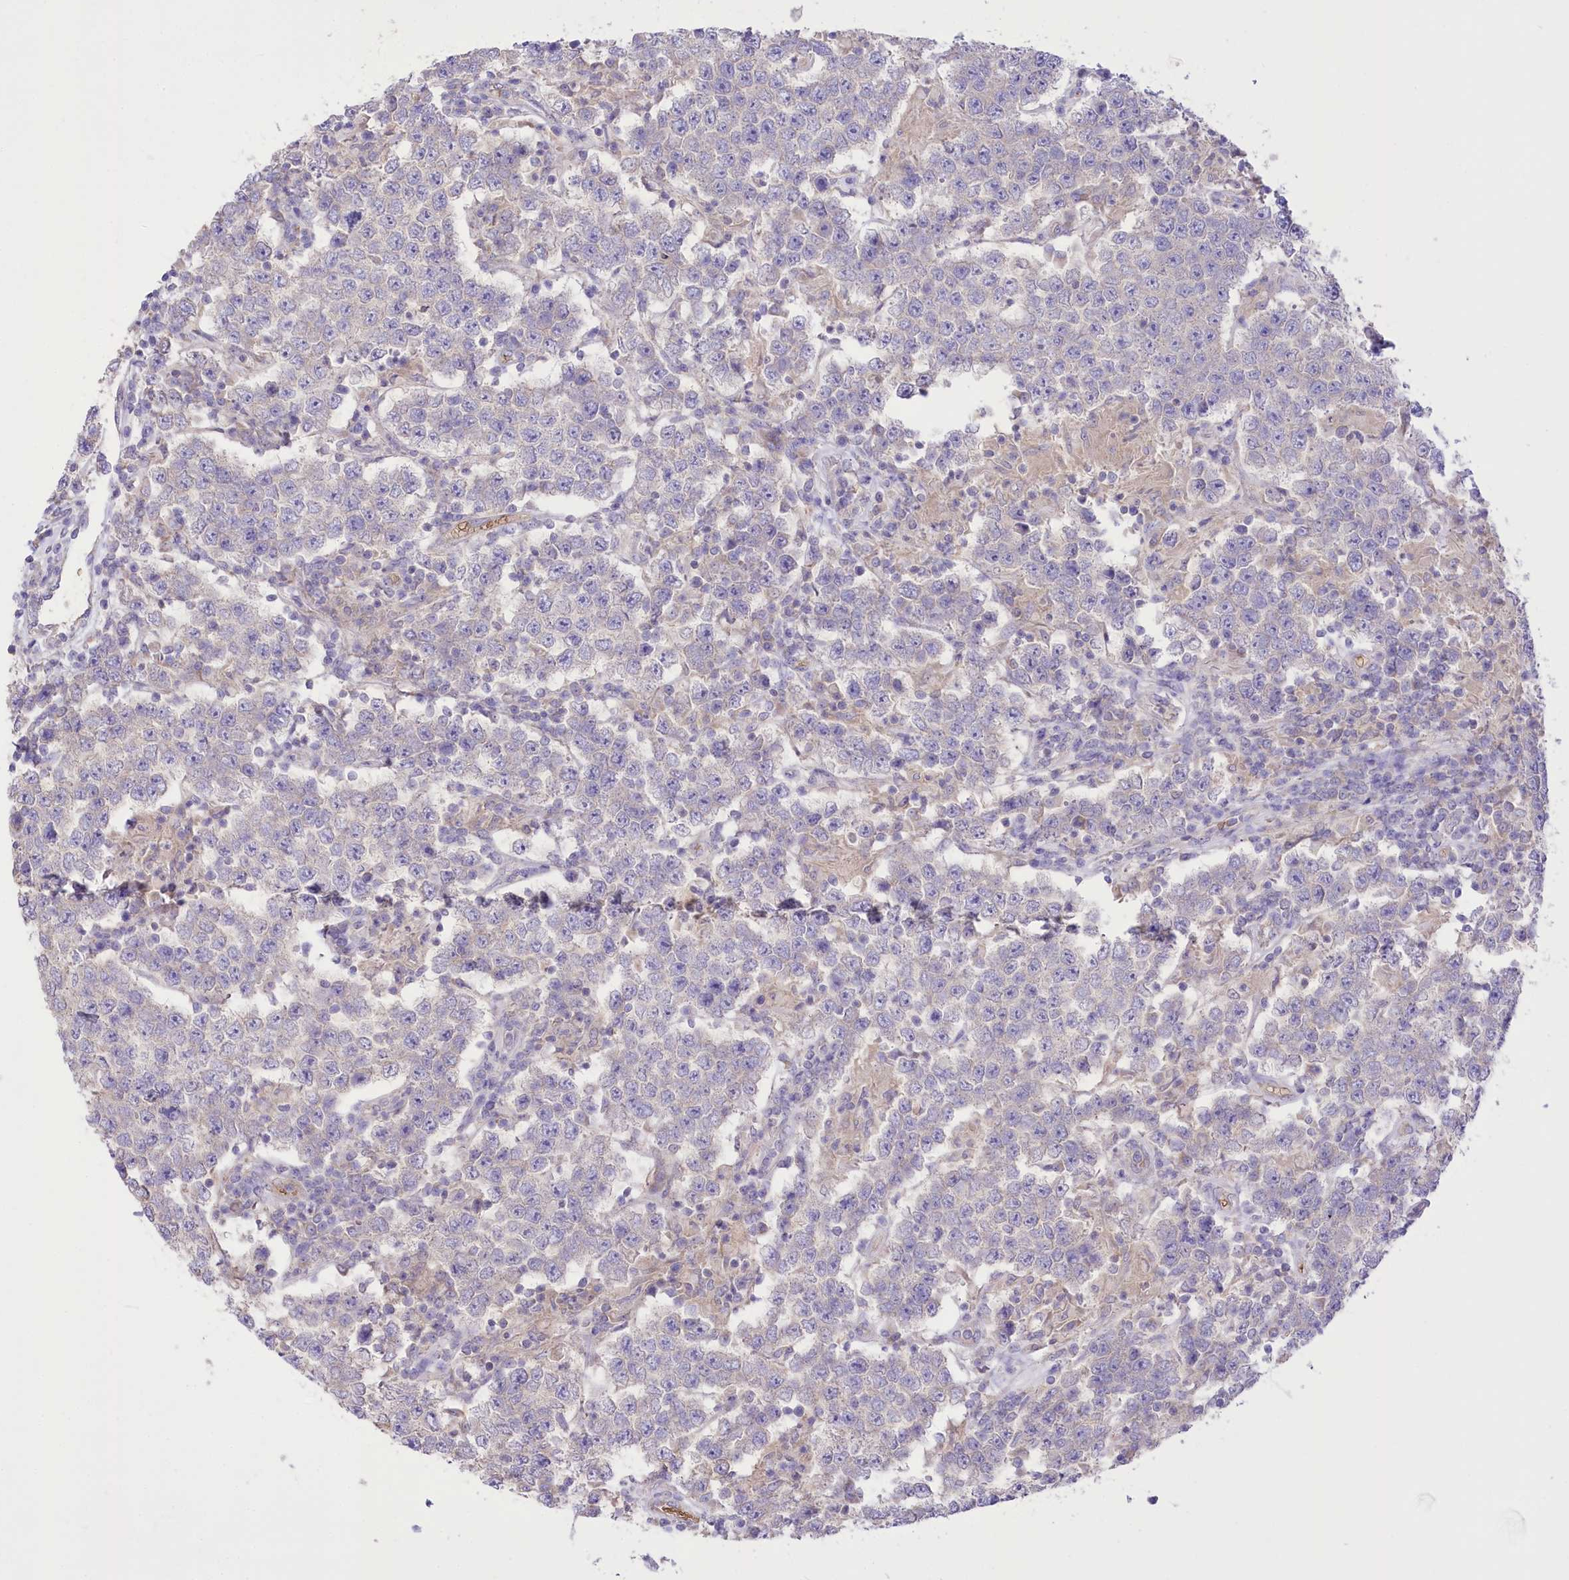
{"staining": {"intensity": "negative", "quantity": "none", "location": "none"}, "tissue": "testis cancer", "cell_type": "Tumor cells", "image_type": "cancer", "snomed": [{"axis": "morphology", "description": "Normal tissue, NOS"}, {"axis": "morphology", "description": "Urothelial carcinoma, High grade"}, {"axis": "morphology", "description": "Seminoma, NOS"}, {"axis": "morphology", "description": "Carcinoma, Embryonal, NOS"}, {"axis": "topography", "description": "Urinary bladder"}, {"axis": "topography", "description": "Testis"}], "caption": "This image is of testis cancer stained with immunohistochemistry to label a protein in brown with the nuclei are counter-stained blue. There is no expression in tumor cells. The staining is performed using DAB brown chromogen with nuclei counter-stained in using hematoxylin.", "gene": "PRSS53", "patient": {"sex": "male", "age": 41}}